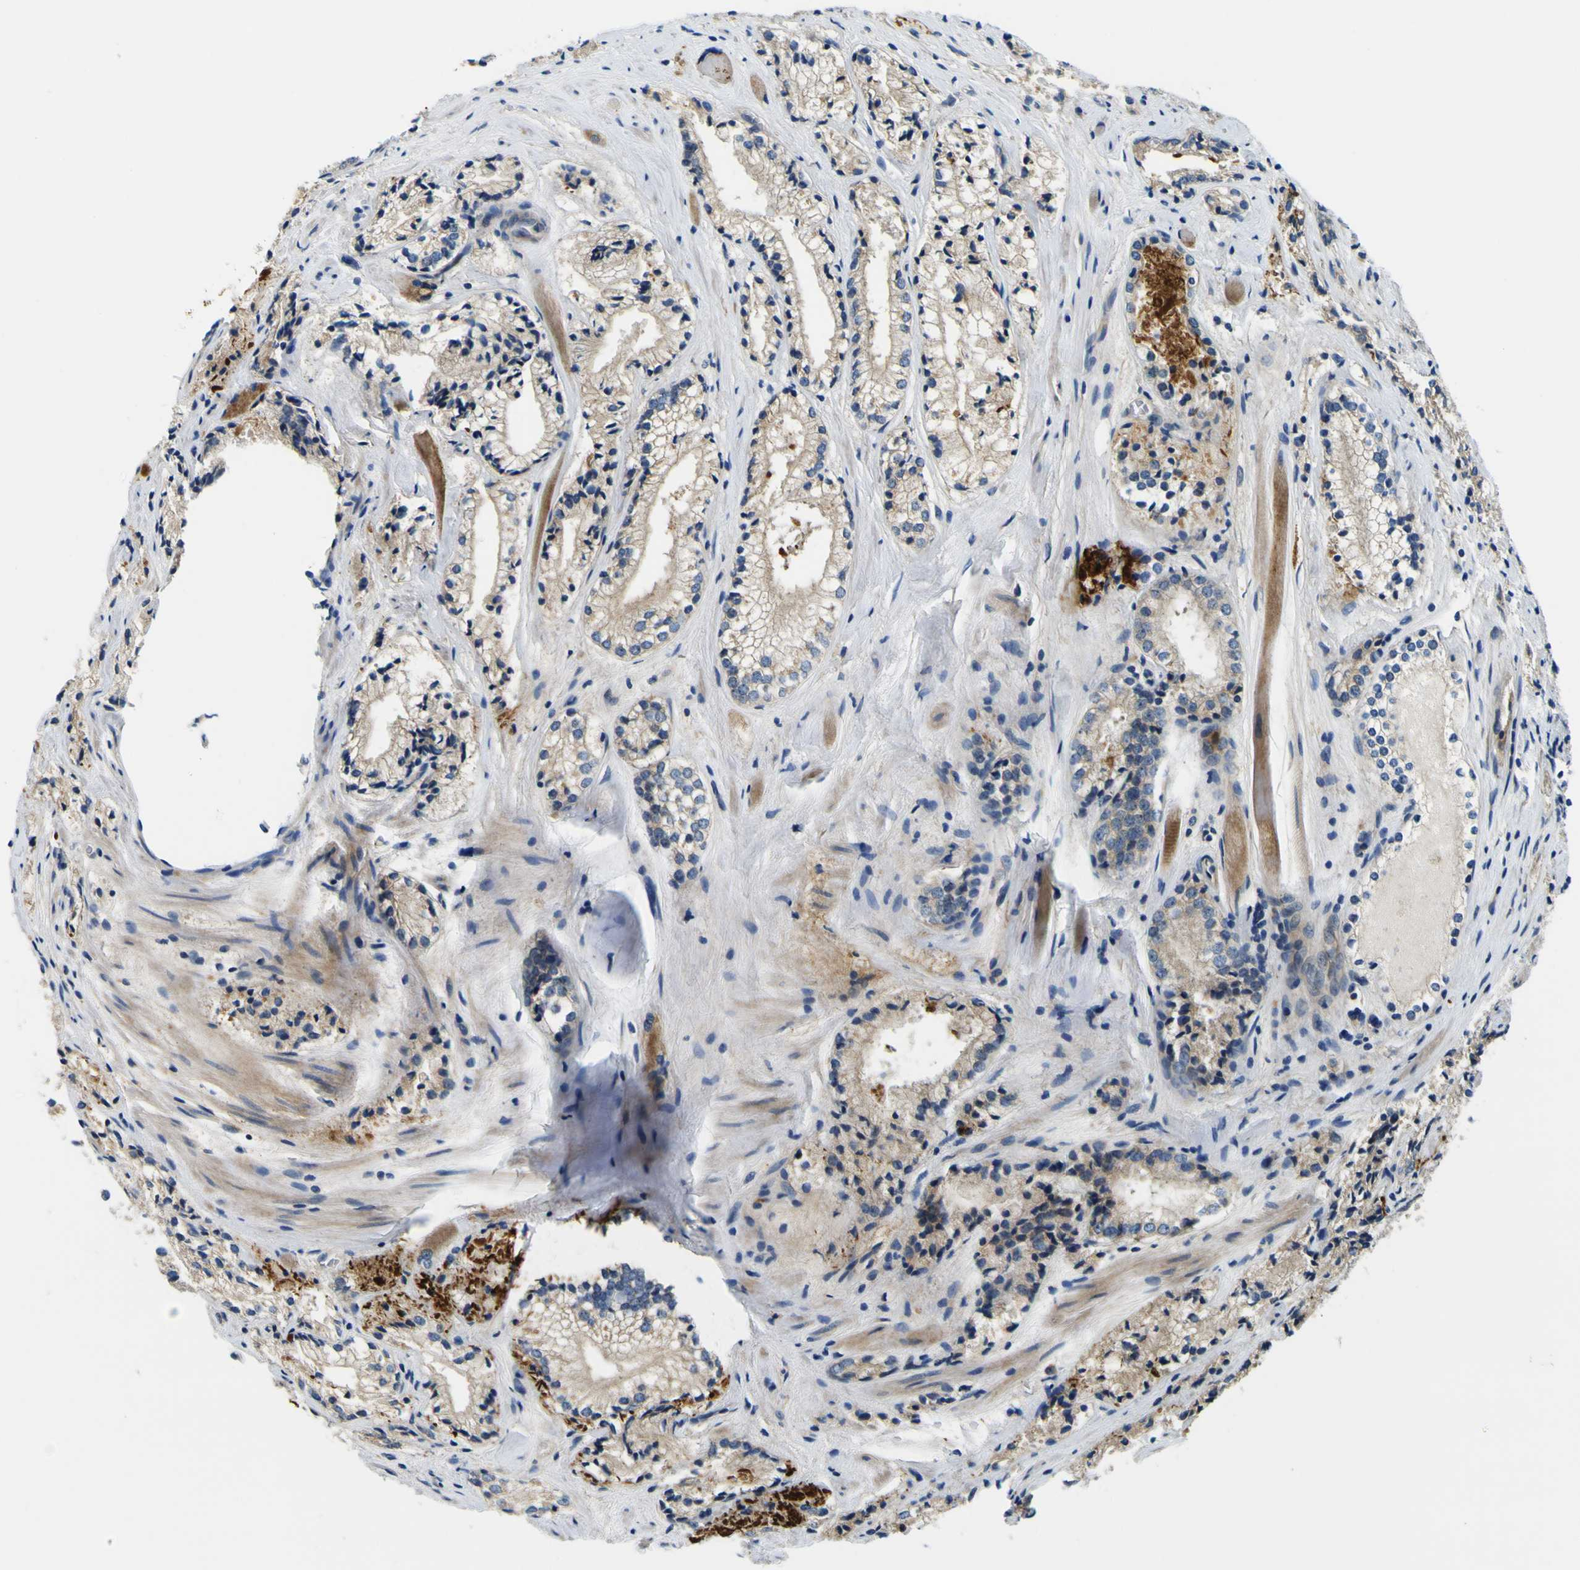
{"staining": {"intensity": "weak", "quantity": ">75%", "location": "cytoplasmic/membranous"}, "tissue": "prostate cancer", "cell_type": "Tumor cells", "image_type": "cancer", "snomed": [{"axis": "morphology", "description": "Adenocarcinoma, Low grade"}, {"axis": "topography", "description": "Prostate"}], "caption": "Low-grade adenocarcinoma (prostate) stained with DAB (3,3'-diaminobenzidine) IHC reveals low levels of weak cytoplasmic/membranous expression in approximately >75% of tumor cells.", "gene": "CLSTN1", "patient": {"sex": "male", "age": 60}}